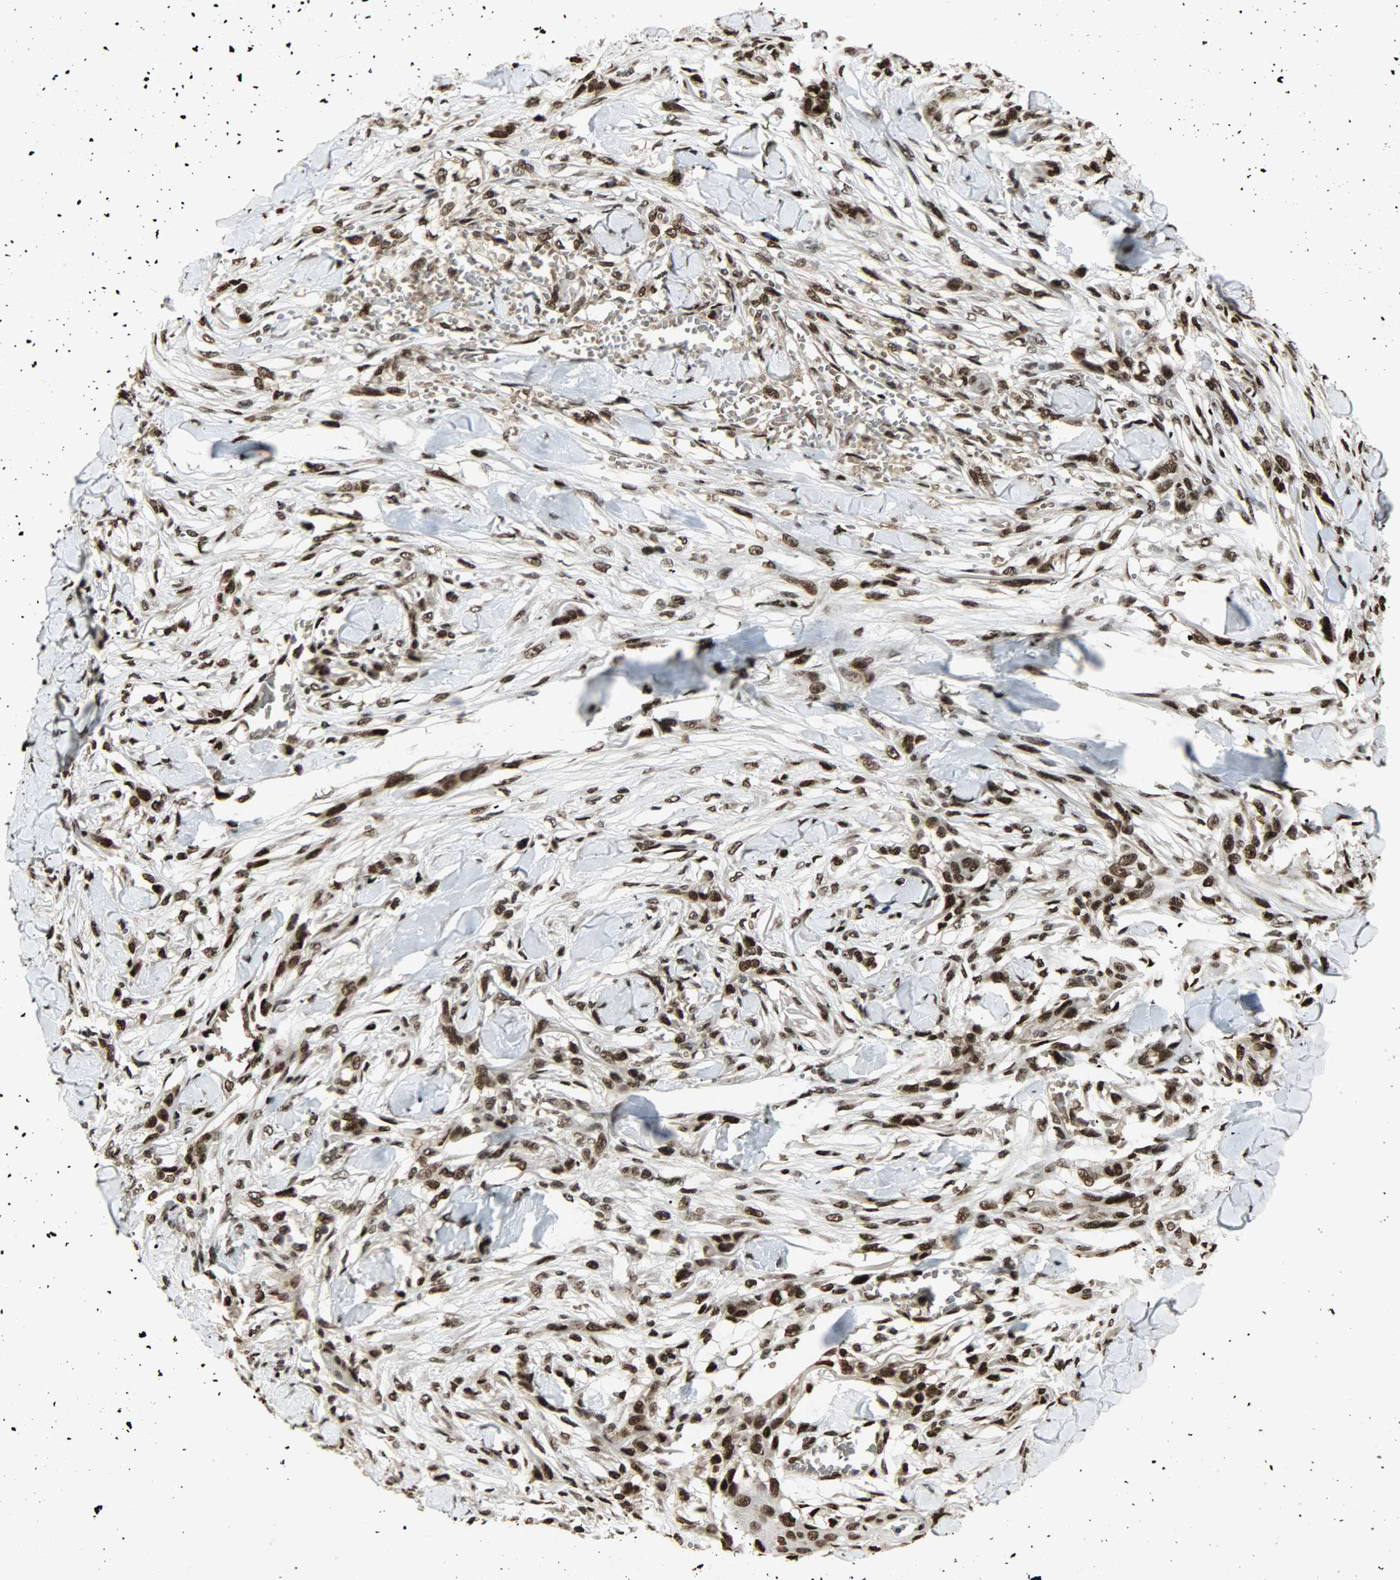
{"staining": {"intensity": "strong", "quantity": ">75%", "location": "nuclear"}, "tissue": "skin cancer", "cell_type": "Tumor cells", "image_type": "cancer", "snomed": [{"axis": "morphology", "description": "Normal tissue, NOS"}, {"axis": "morphology", "description": "Squamous cell carcinoma, NOS"}, {"axis": "topography", "description": "Skin"}], "caption": "A brown stain shows strong nuclear staining of a protein in human squamous cell carcinoma (skin) tumor cells.", "gene": "SNAI1", "patient": {"sex": "female", "age": 59}}